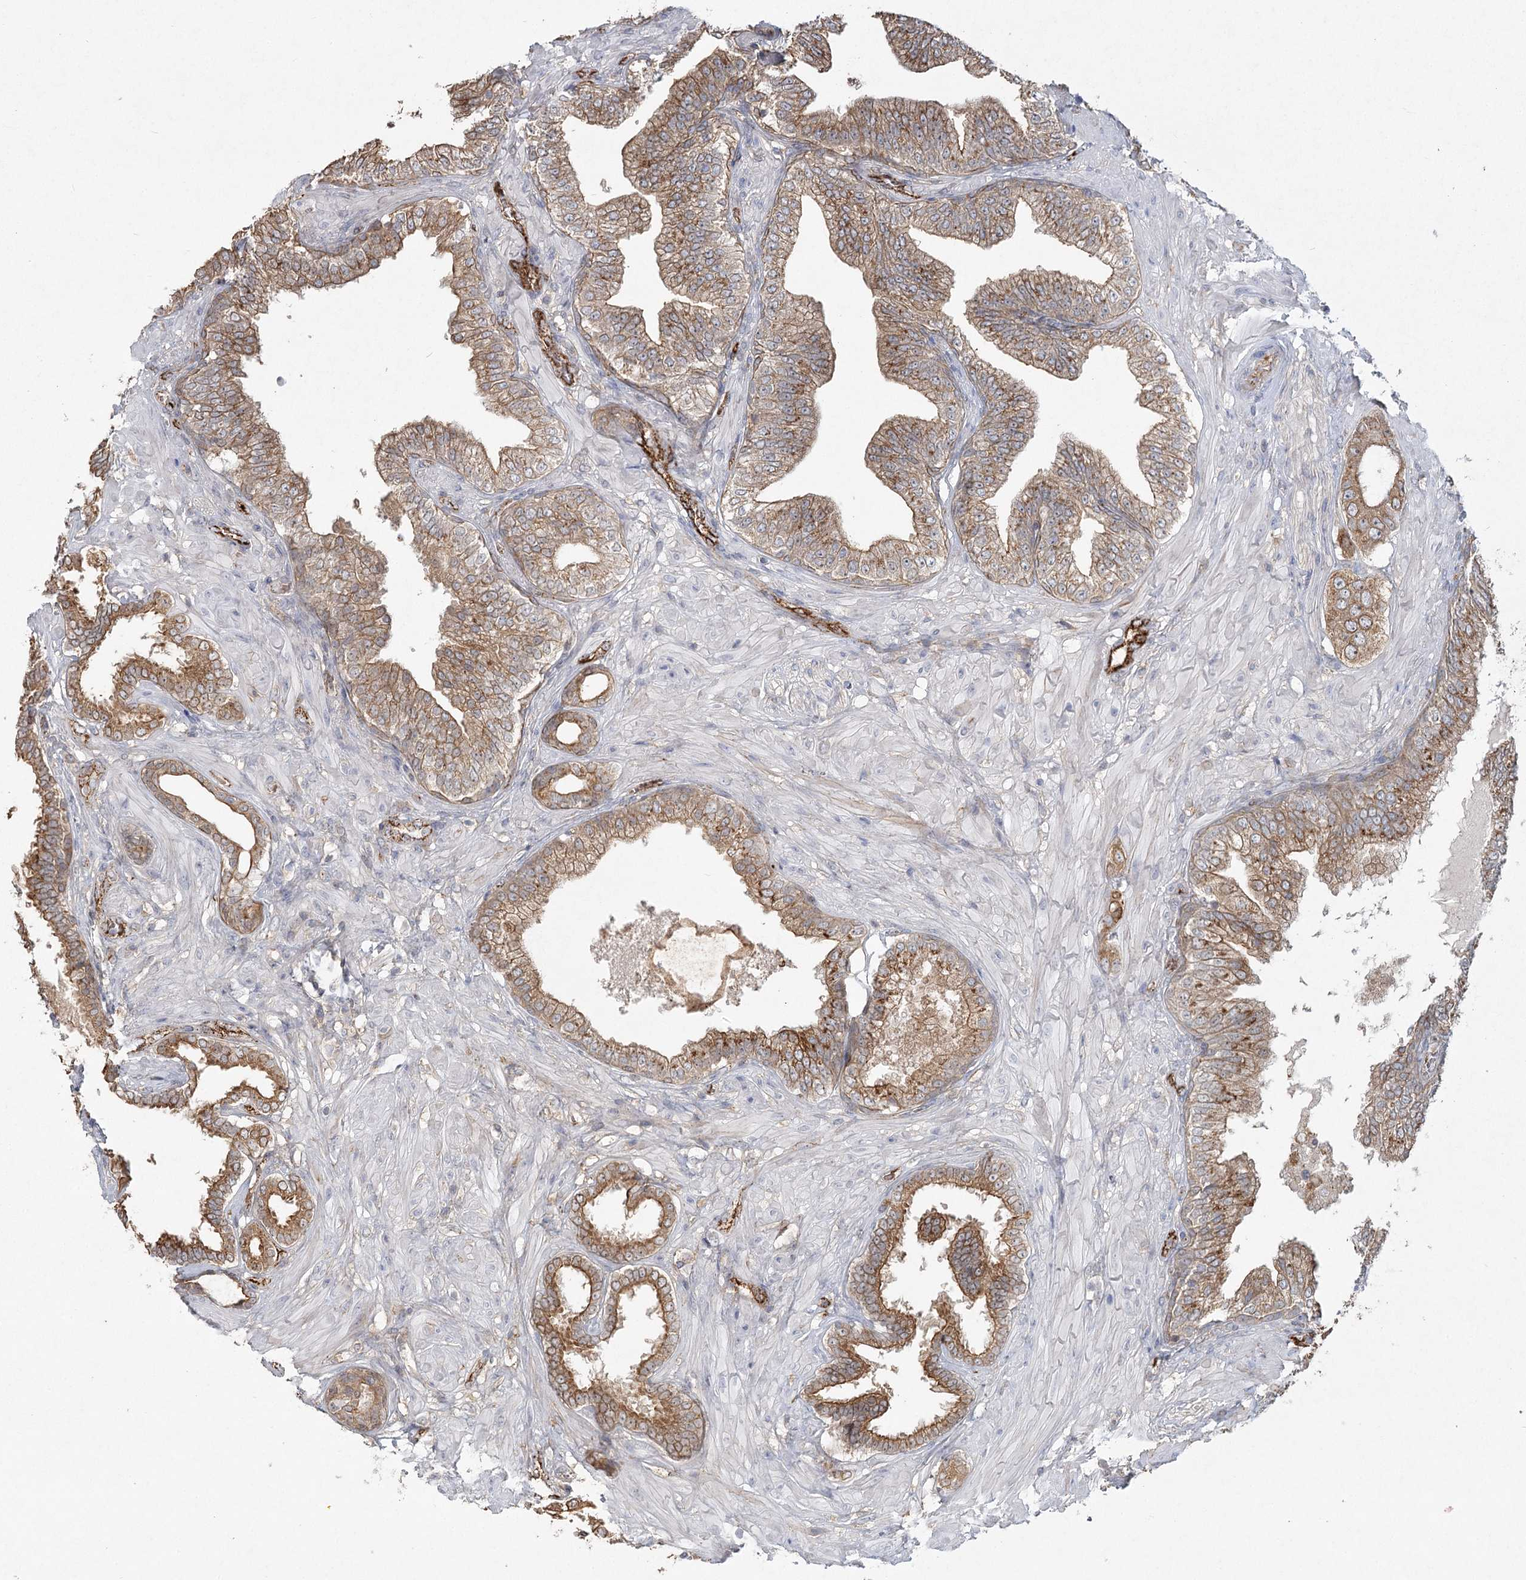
{"staining": {"intensity": "moderate", "quantity": ">75%", "location": "cytoplasmic/membranous"}, "tissue": "prostate cancer", "cell_type": "Tumor cells", "image_type": "cancer", "snomed": [{"axis": "morphology", "description": "Adenocarcinoma, High grade"}, {"axis": "topography", "description": "Prostate"}], "caption": "This image displays immunohistochemistry (IHC) staining of human high-grade adenocarcinoma (prostate), with medium moderate cytoplasmic/membranous positivity in about >75% of tumor cells.", "gene": "KBTBD4", "patient": {"sex": "male", "age": 59}}